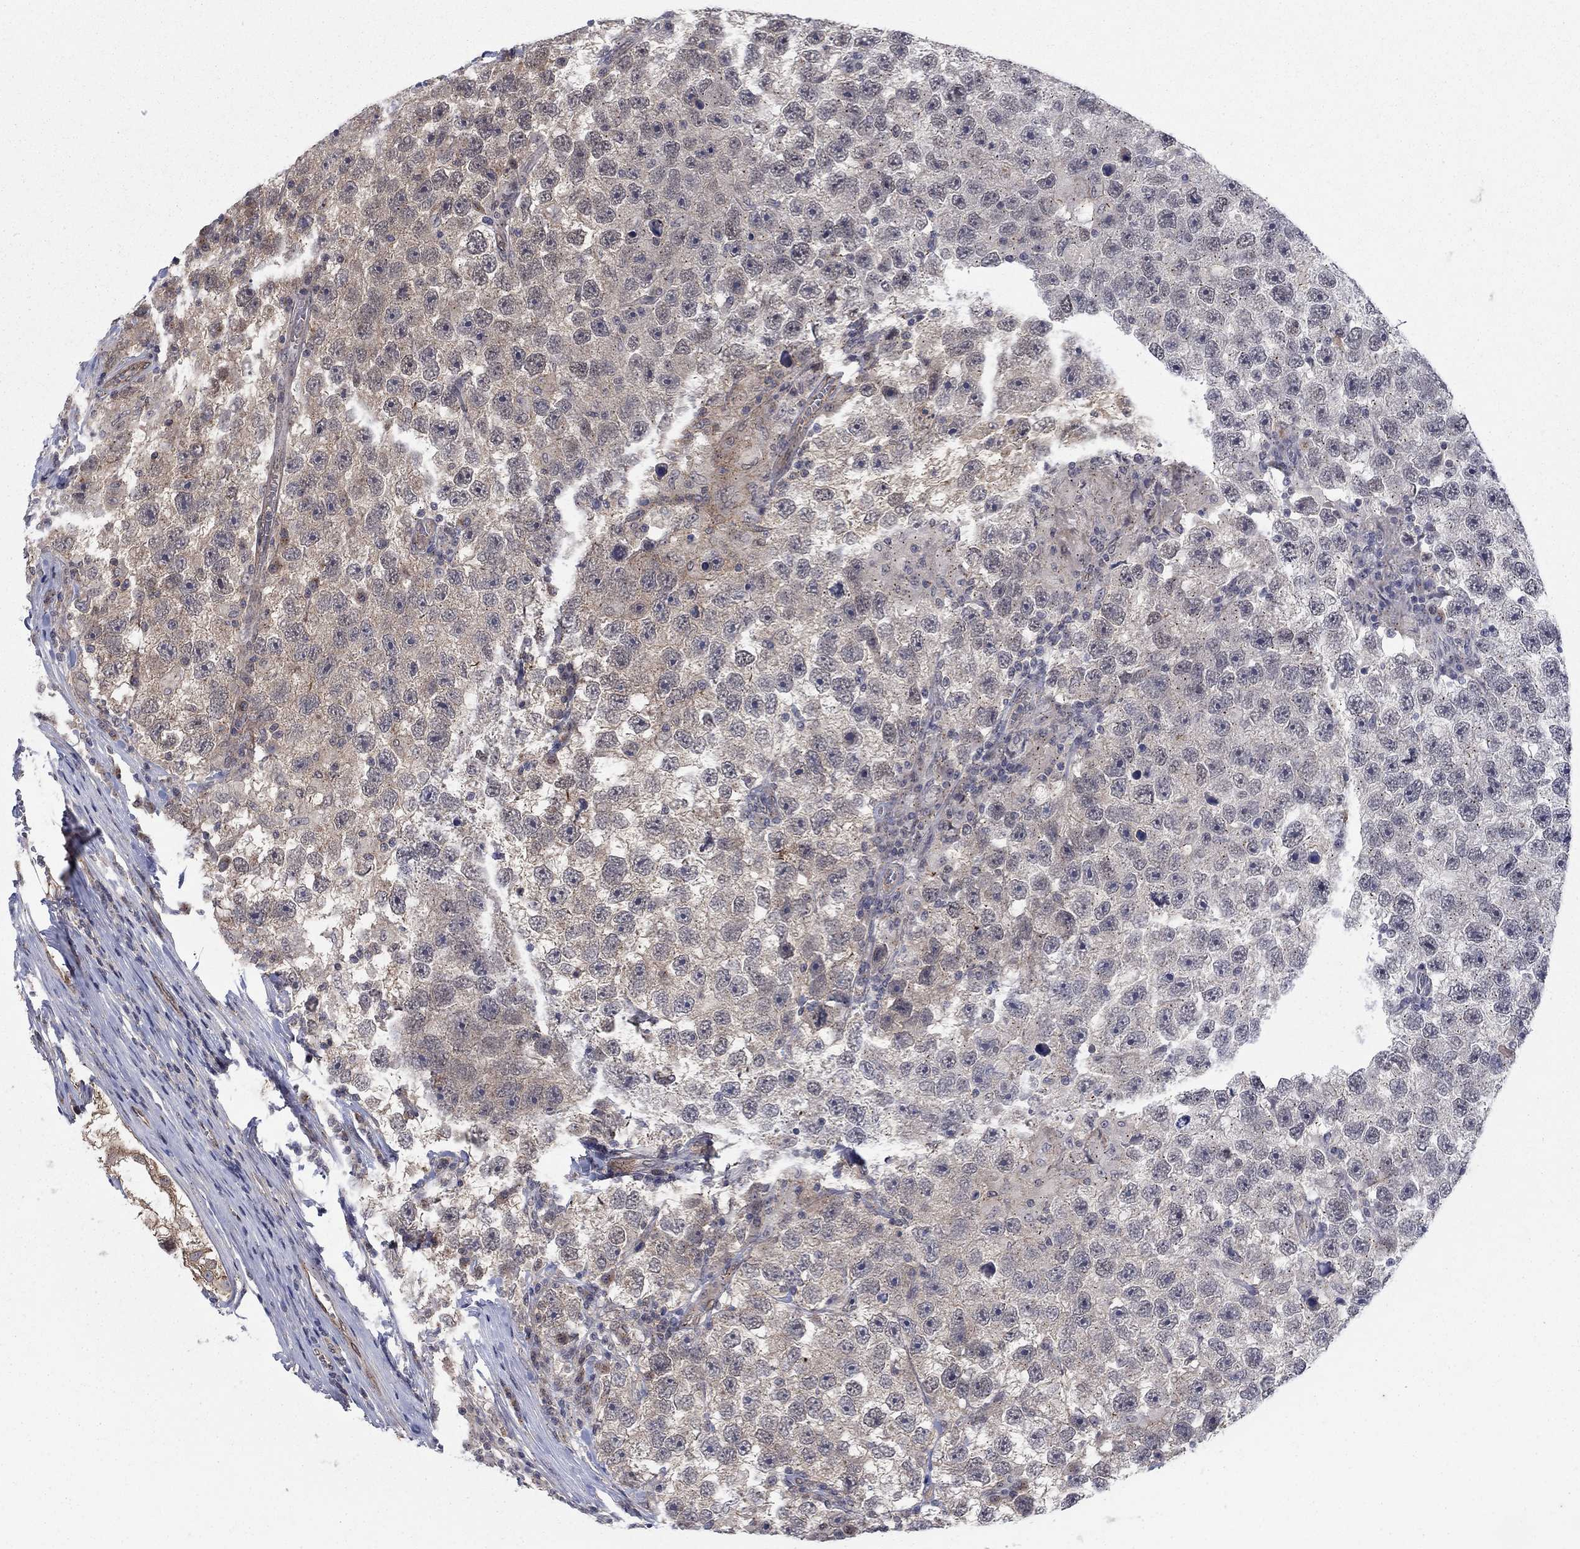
{"staining": {"intensity": "moderate", "quantity": "<25%", "location": "cytoplasmic/membranous"}, "tissue": "testis cancer", "cell_type": "Tumor cells", "image_type": "cancer", "snomed": [{"axis": "morphology", "description": "Seminoma, NOS"}, {"axis": "topography", "description": "Testis"}], "caption": "Protein positivity by immunohistochemistry (IHC) reveals moderate cytoplasmic/membranous expression in about <25% of tumor cells in testis cancer.", "gene": "SH3RF1", "patient": {"sex": "male", "age": 26}}